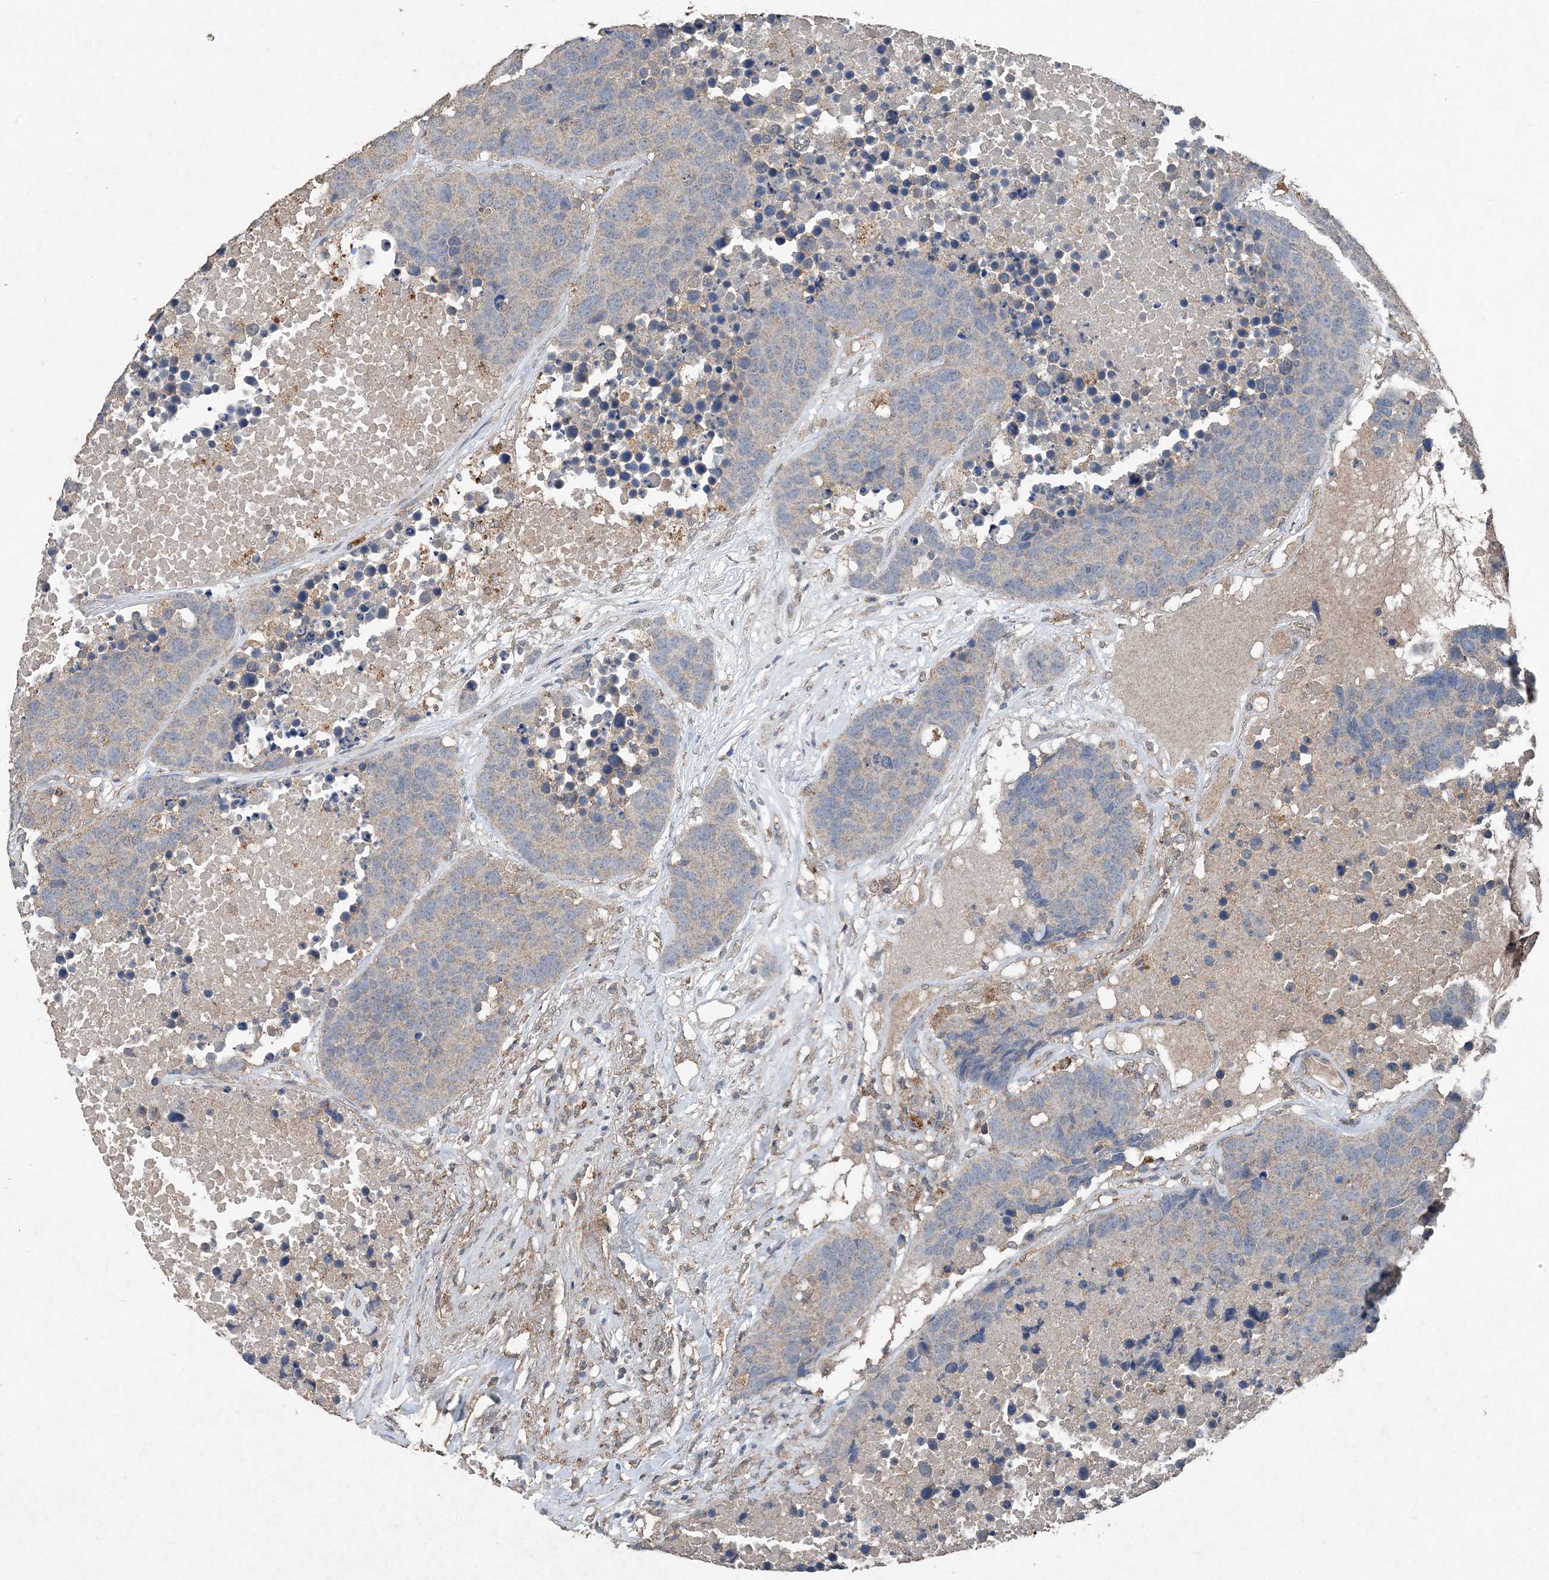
{"staining": {"intensity": "weak", "quantity": "25%-75%", "location": "cytoplasmic/membranous"}, "tissue": "carcinoid", "cell_type": "Tumor cells", "image_type": "cancer", "snomed": [{"axis": "morphology", "description": "Carcinoid, malignant, NOS"}, {"axis": "topography", "description": "Lung"}], "caption": "IHC (DAB) staining of malignant carcinoid exhibits weak cytoplasmic/membranous protein staining in approximately 25%-75% of tumor cells.", "gene": "FCN3", "patient": {"sex": "male", "age": 60}}